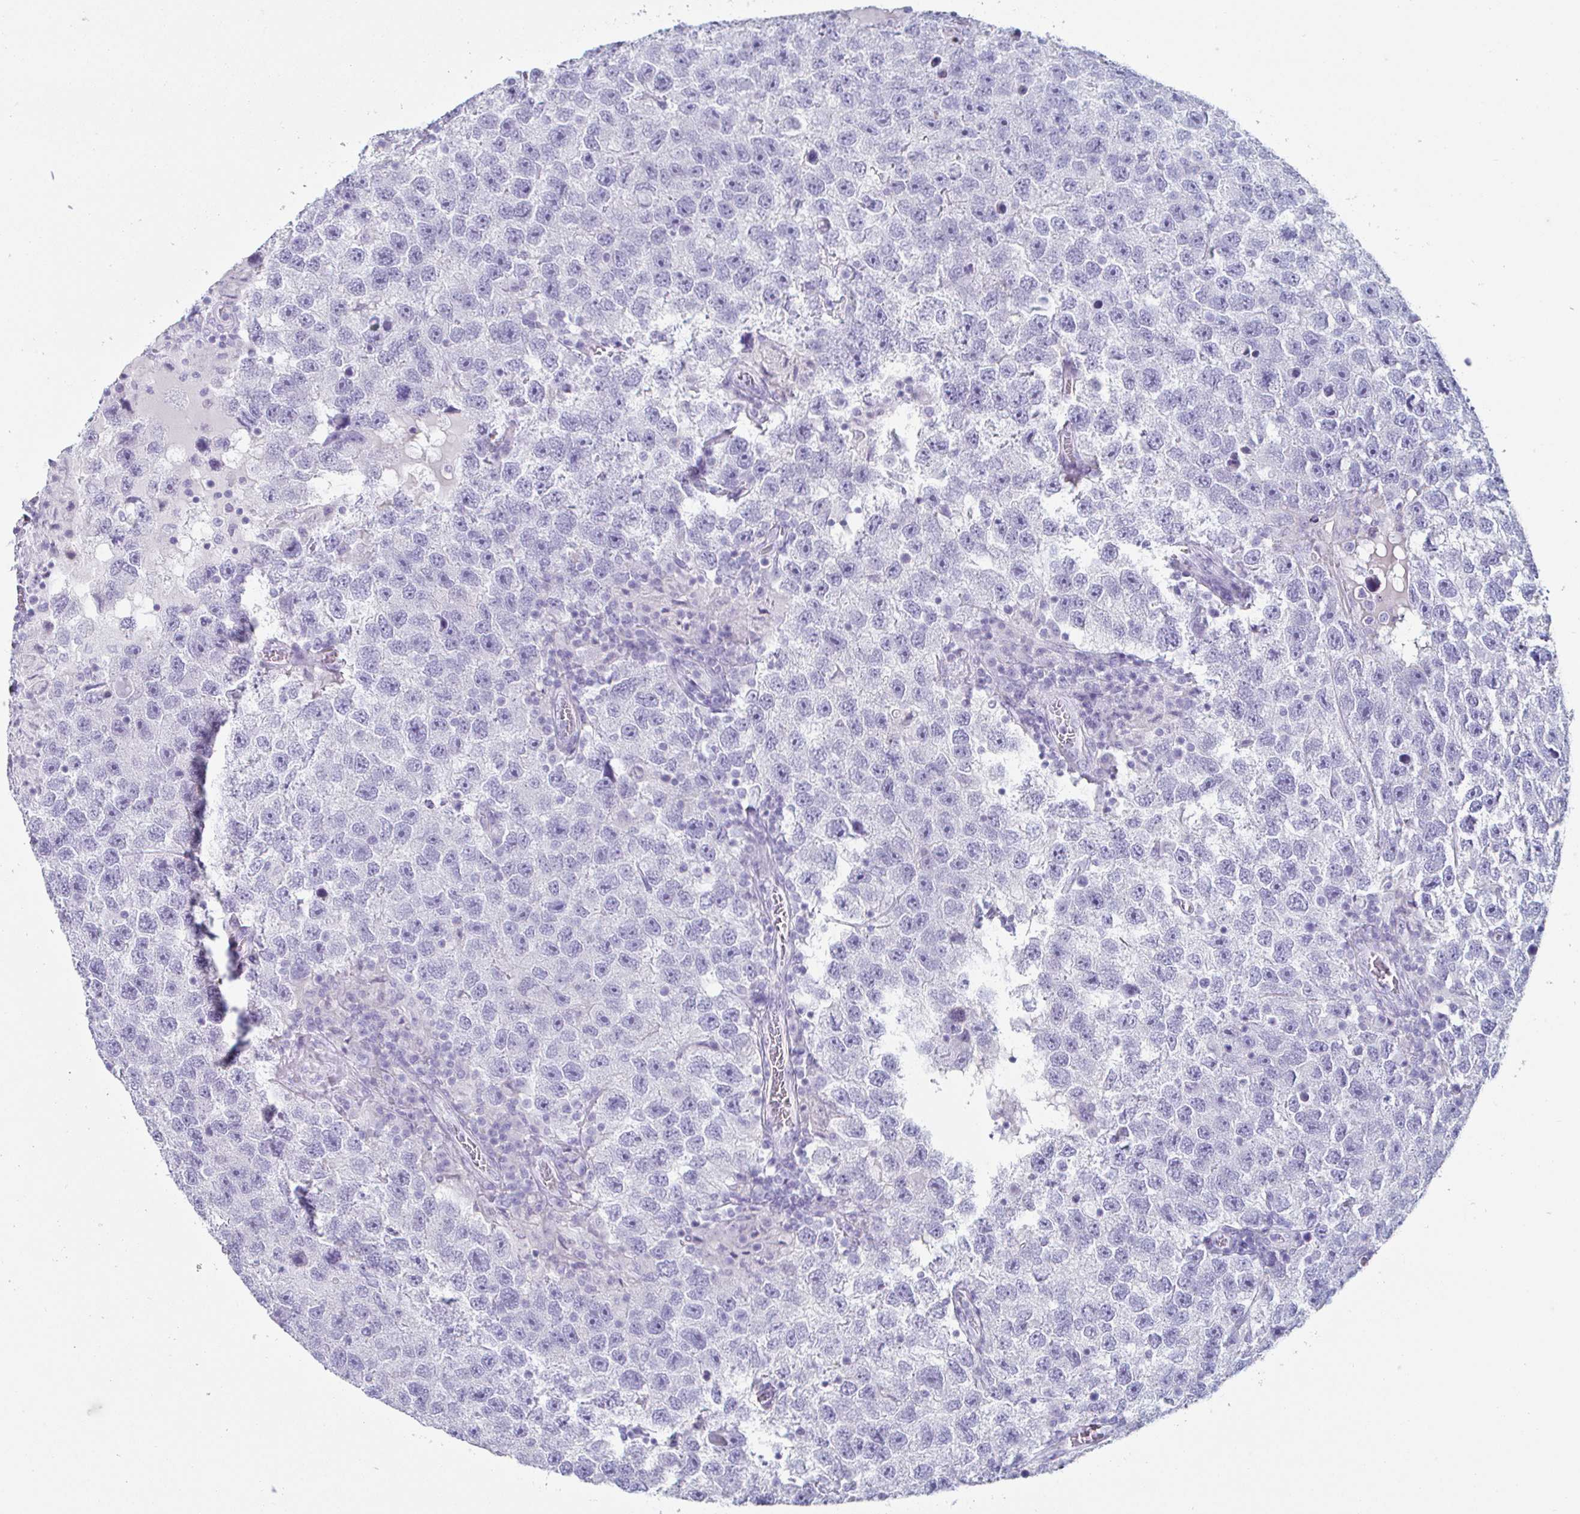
{"staining": {"intensity": "negative", "quantity": "none", "location": "none"}, "tissue": "testis cancer", "cell_type": "Tumor cells", "image_type": "cancer", "snomed": [{"axis": "morphology", "description": "Seminoma, NOS"}, {"axis": "topography", "description": "Testis"}], "caption": "Tumor cells show no significant protein staining in seminoma (testis).", "gene": "CREG2", "patient": {"sex": "male", "age": 26}}